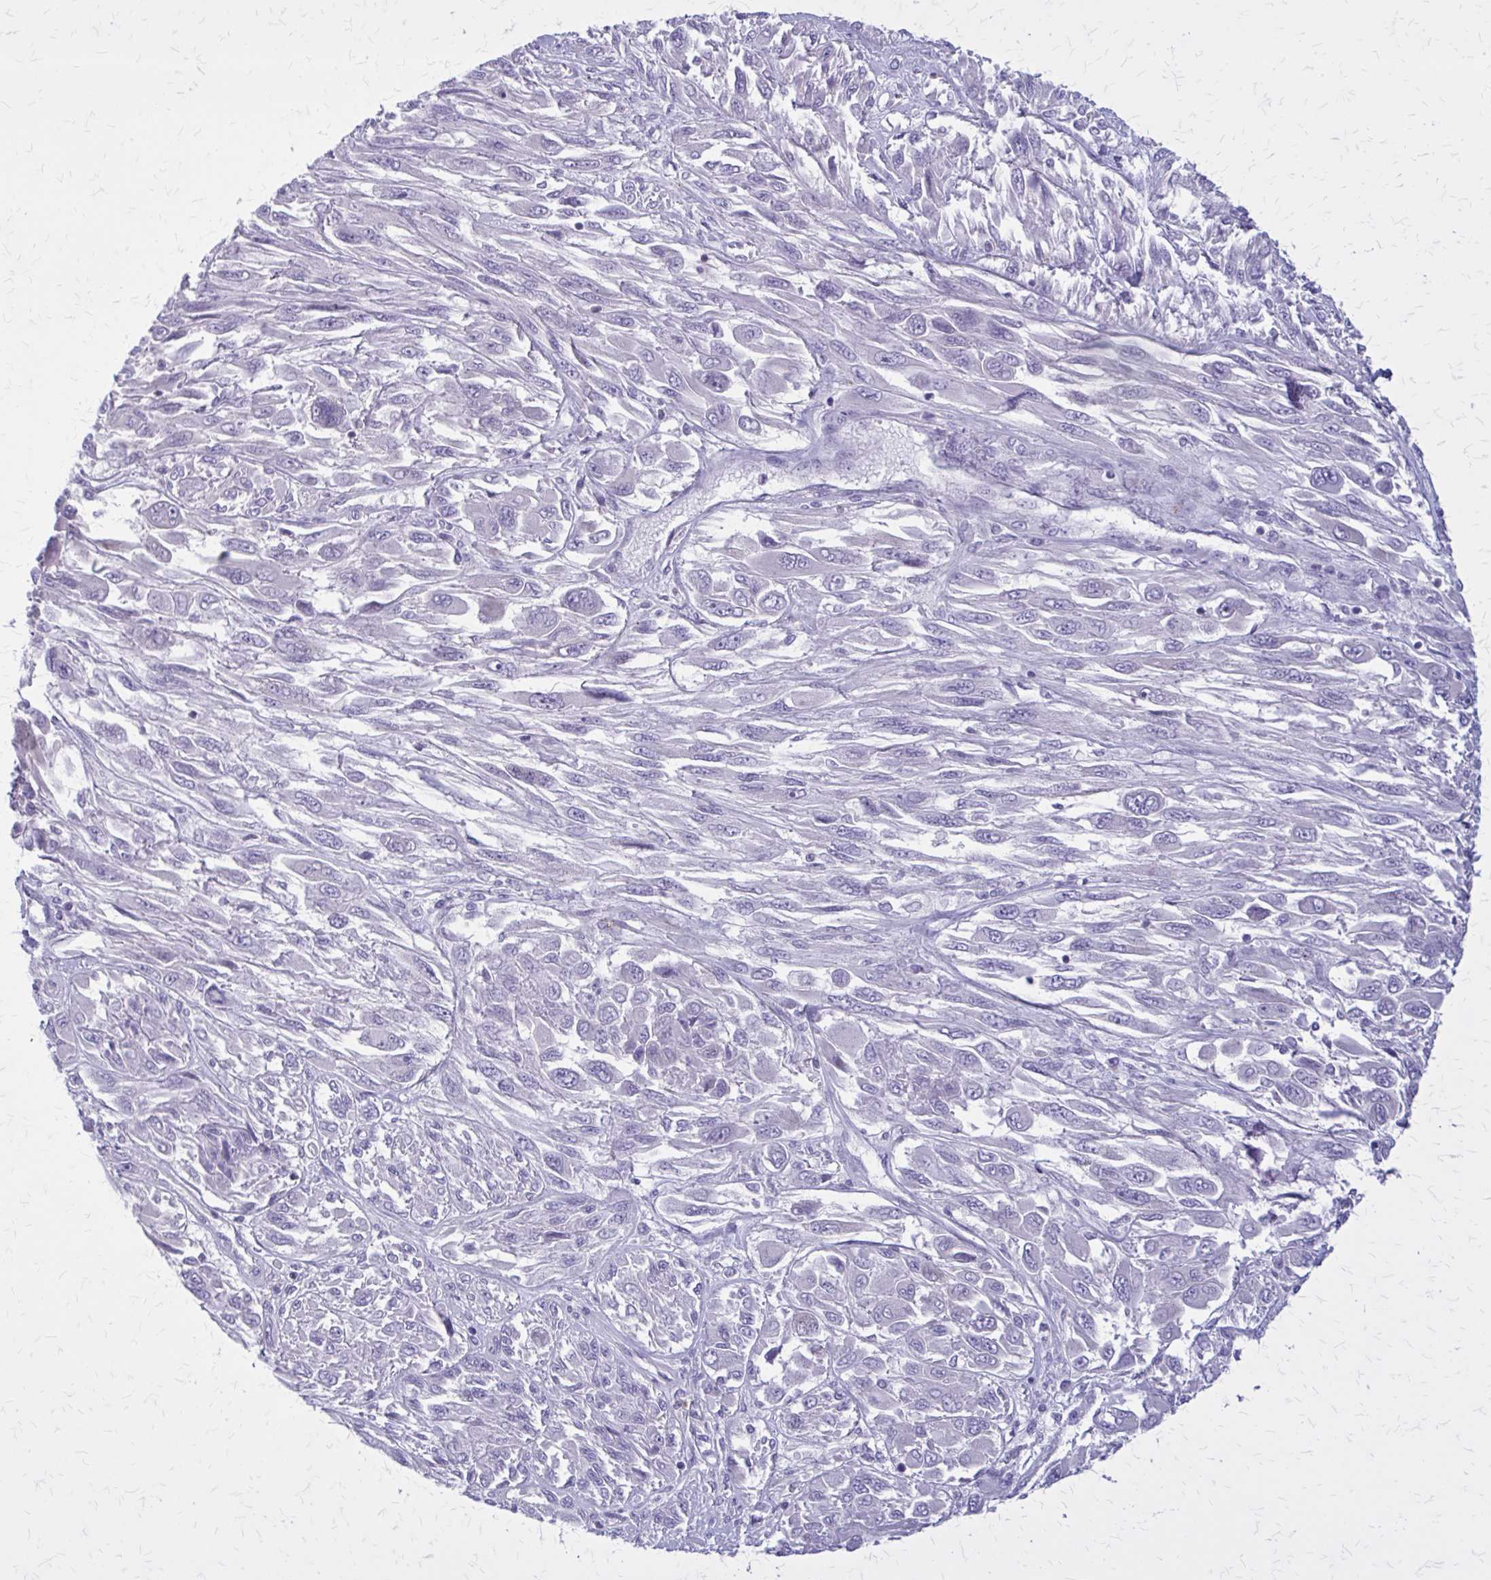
{"staining": {"intensity": "negative", "quantity": "none", "location": "none"}, "tissue": "melanoma", "cell_type": "Tumor cells", "image_type": "cancer", "snomed": [{"axis": "morphology", "description": "Malignant melanoma, NOS"}, {"axis": "topography", "description": "Skin"}], "caption": "Tumor cells are negative for protein expression in human melanoma.", "gene": "PITPNM1", "patient": {"sex": "female", "age": 91}}